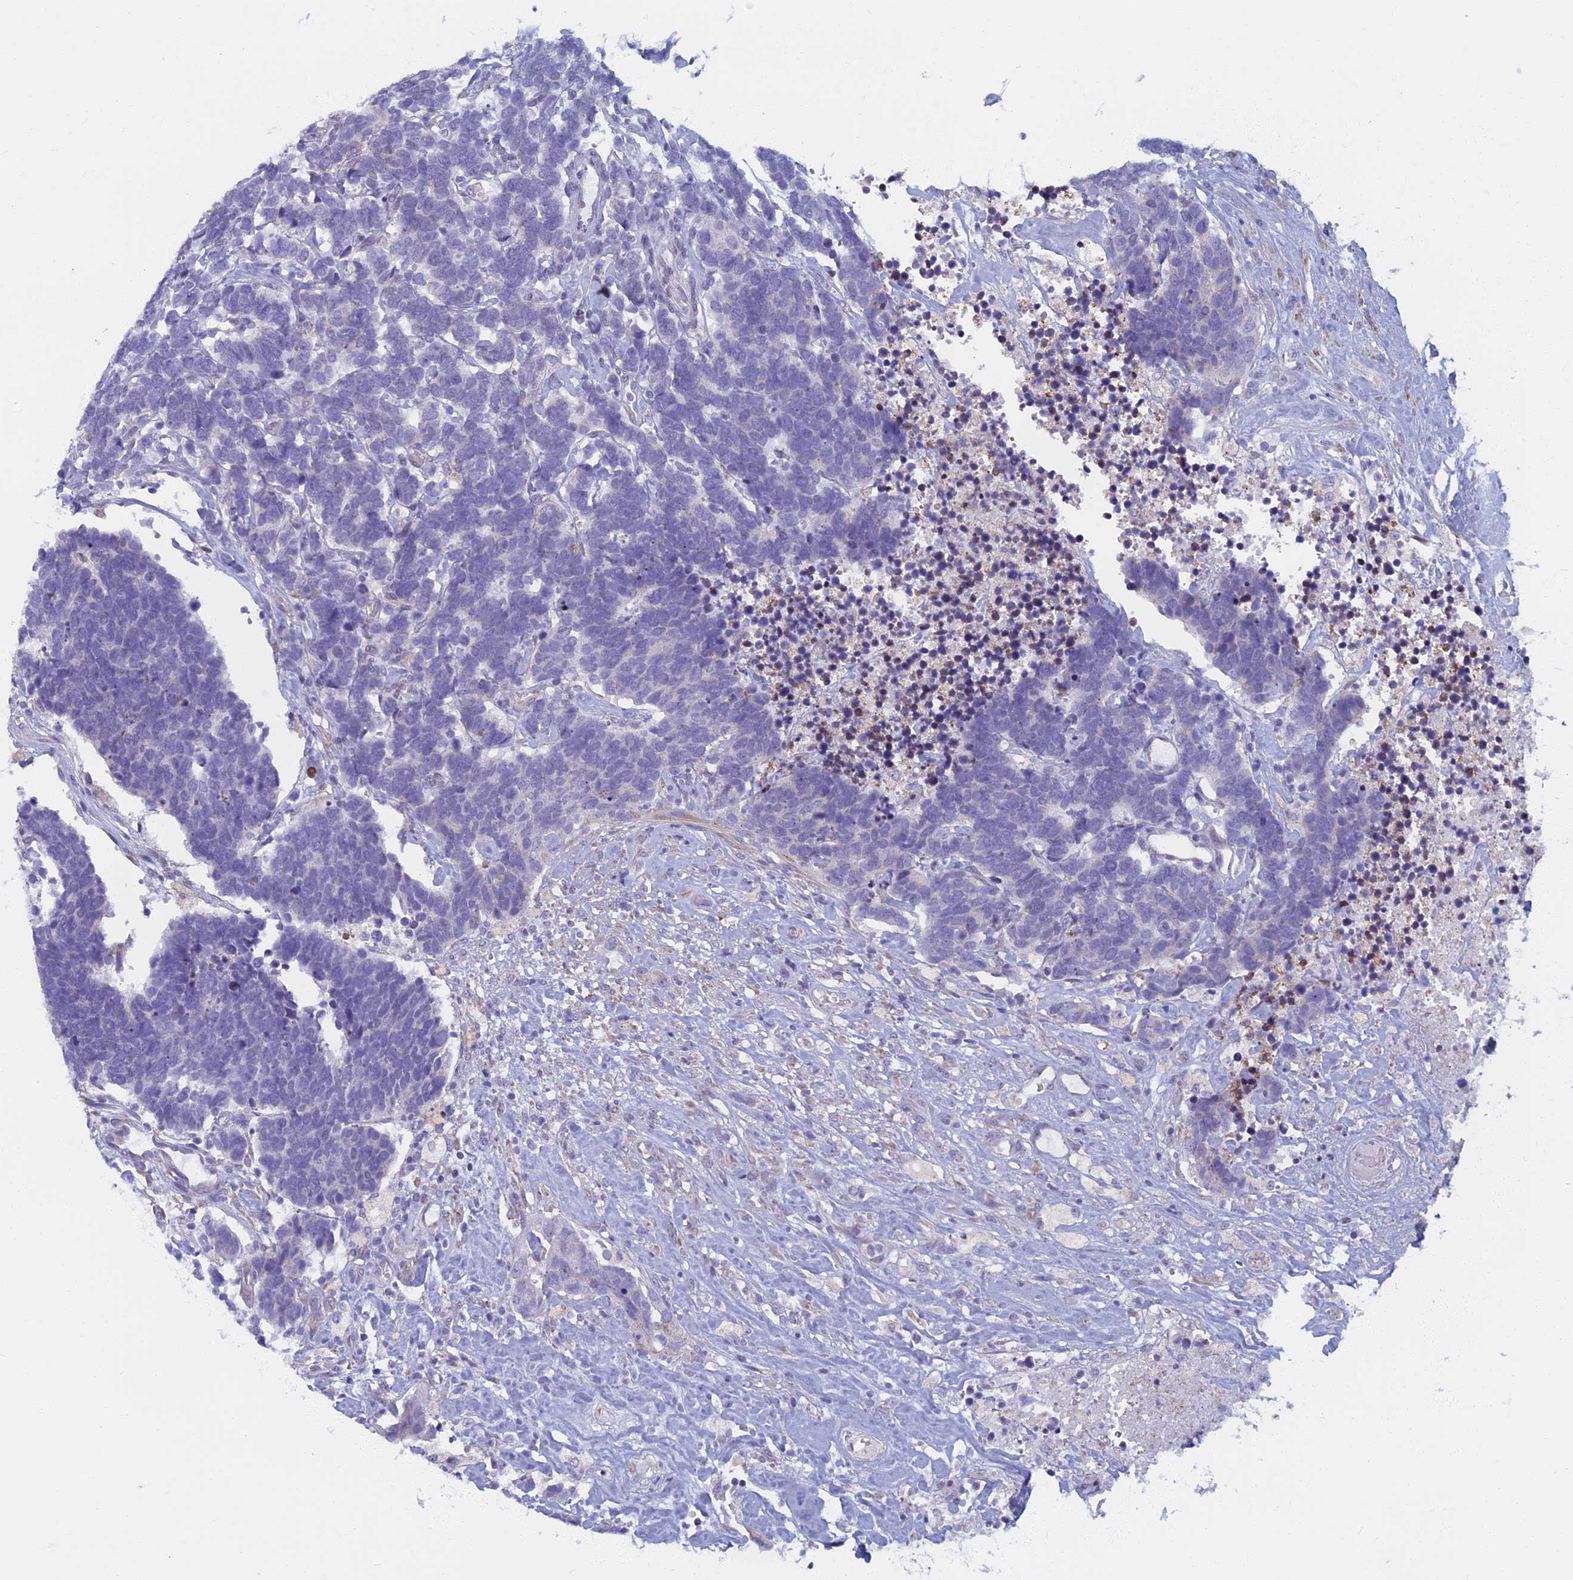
{"staining": {"intensity": "negative", "quantity": "none", "location": "none"}, "tissue": "carcinoid", "cell_type": "Tumor cells", "image_type": "cancer", "snomed": [{"axis": "morphology", "description": "Carcinoma, NOS"}, {"axis": "morphology", "description": "Carcinoid, malignant, NOS"}, {"axis": "topography", "description": "Urinary bladder"}], "caption": "Carcinoid stained for a protein using immunohistochemistry (IHC) exhibits no staining tumor cells.", "gene": "DDX51", "patient": {"sex": "male", "age": 57}}